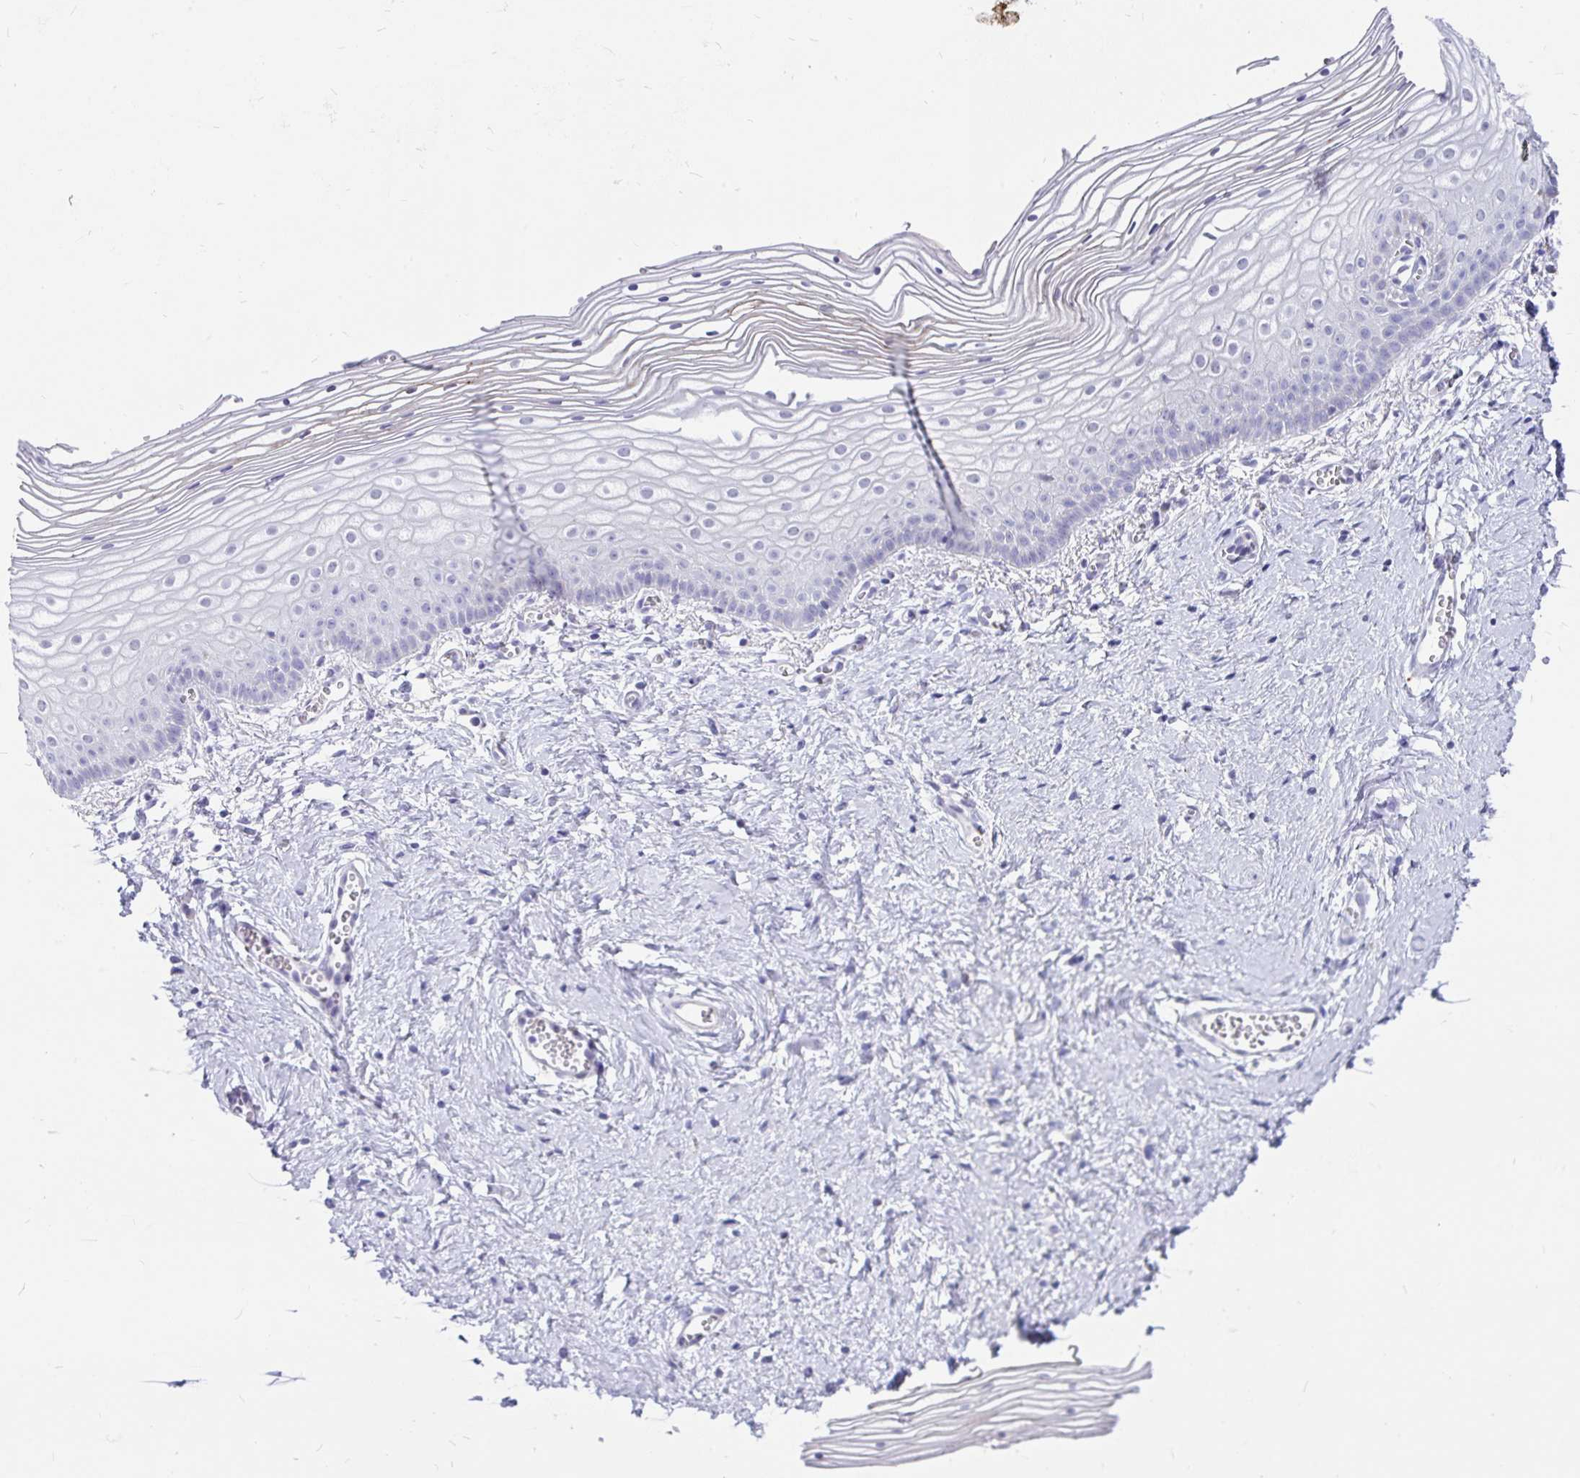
{"staining": {"intensity": "negative", "quantity": "none", "location": "none"}, "tissue": "vagina", "cell_type": "Squamous epithelial cells", "image_type": "normal", "snomed": [{"axis": "morphology", "description": "Normal tissue, NOS"}, {"axis": "topography", "description": "Vagina"}], "caption": "The IHC histopathology image has no significant staining in squamous epithelial cells of vagina.", "gene": "INTS5", "patient": {"sex": "female", "age": 56}}